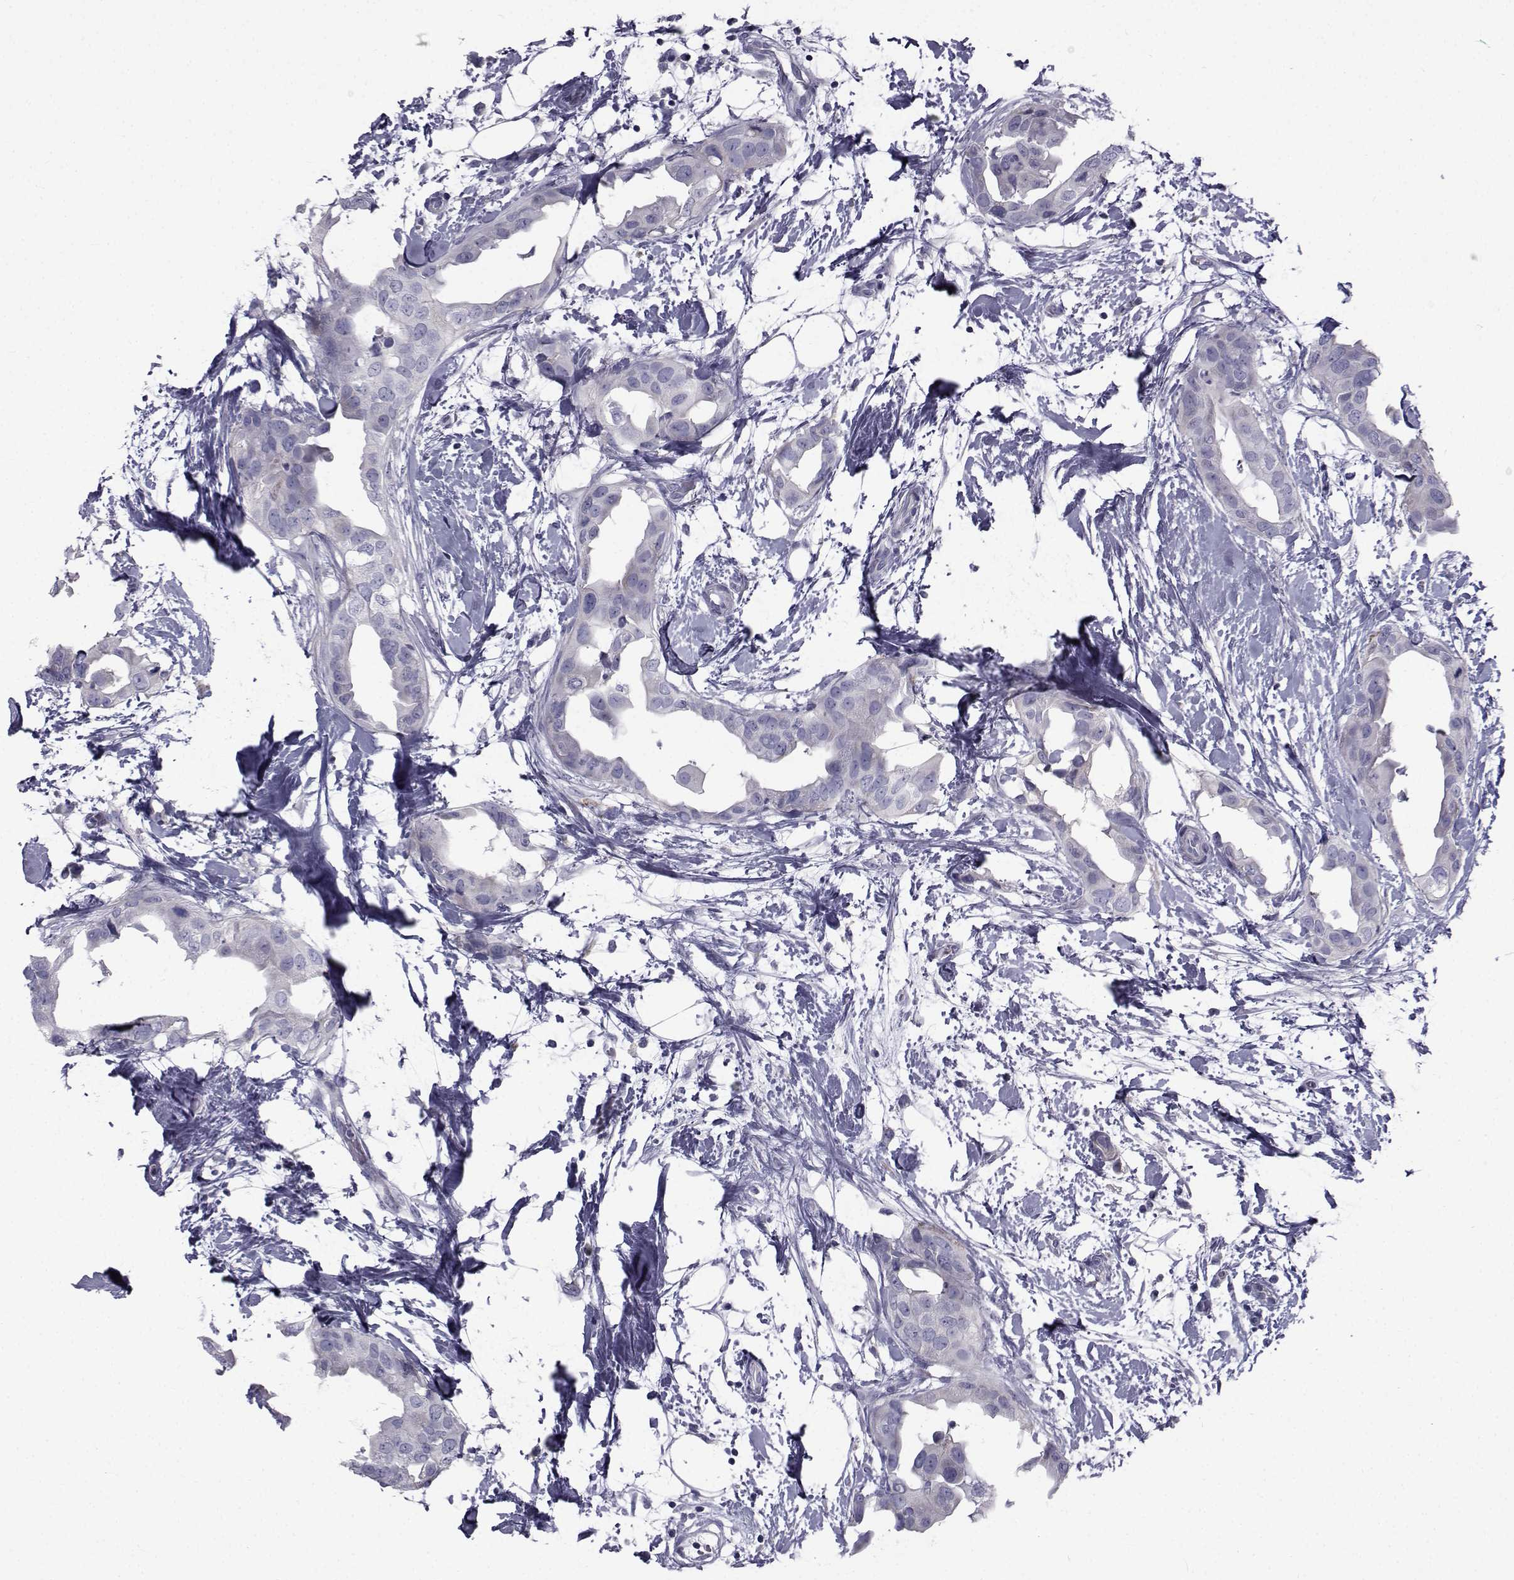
{"staining": {"intensity": "negative", "quantity": "none", "location": "none"}, "tissue": "breast cancer", "cell_type": "Tumor cells", "image_type": "cancer", "snomed": [{"axis": "morphology", "description": "Normal tissue, NOS"}, {"axis": "morphology", "description": "Duct carcinoma"}, {"axis": "topography", "description": "Breast"}], "caption": "Histopathology image shows no significant protein expression in tumor cells of intraductal carcinoma (breast). (Immunohistochemistry (ihc), brightfield microscopy, high magnification).", "gene": "FDXR", "patient": {"sex": "female", "age": 40}}